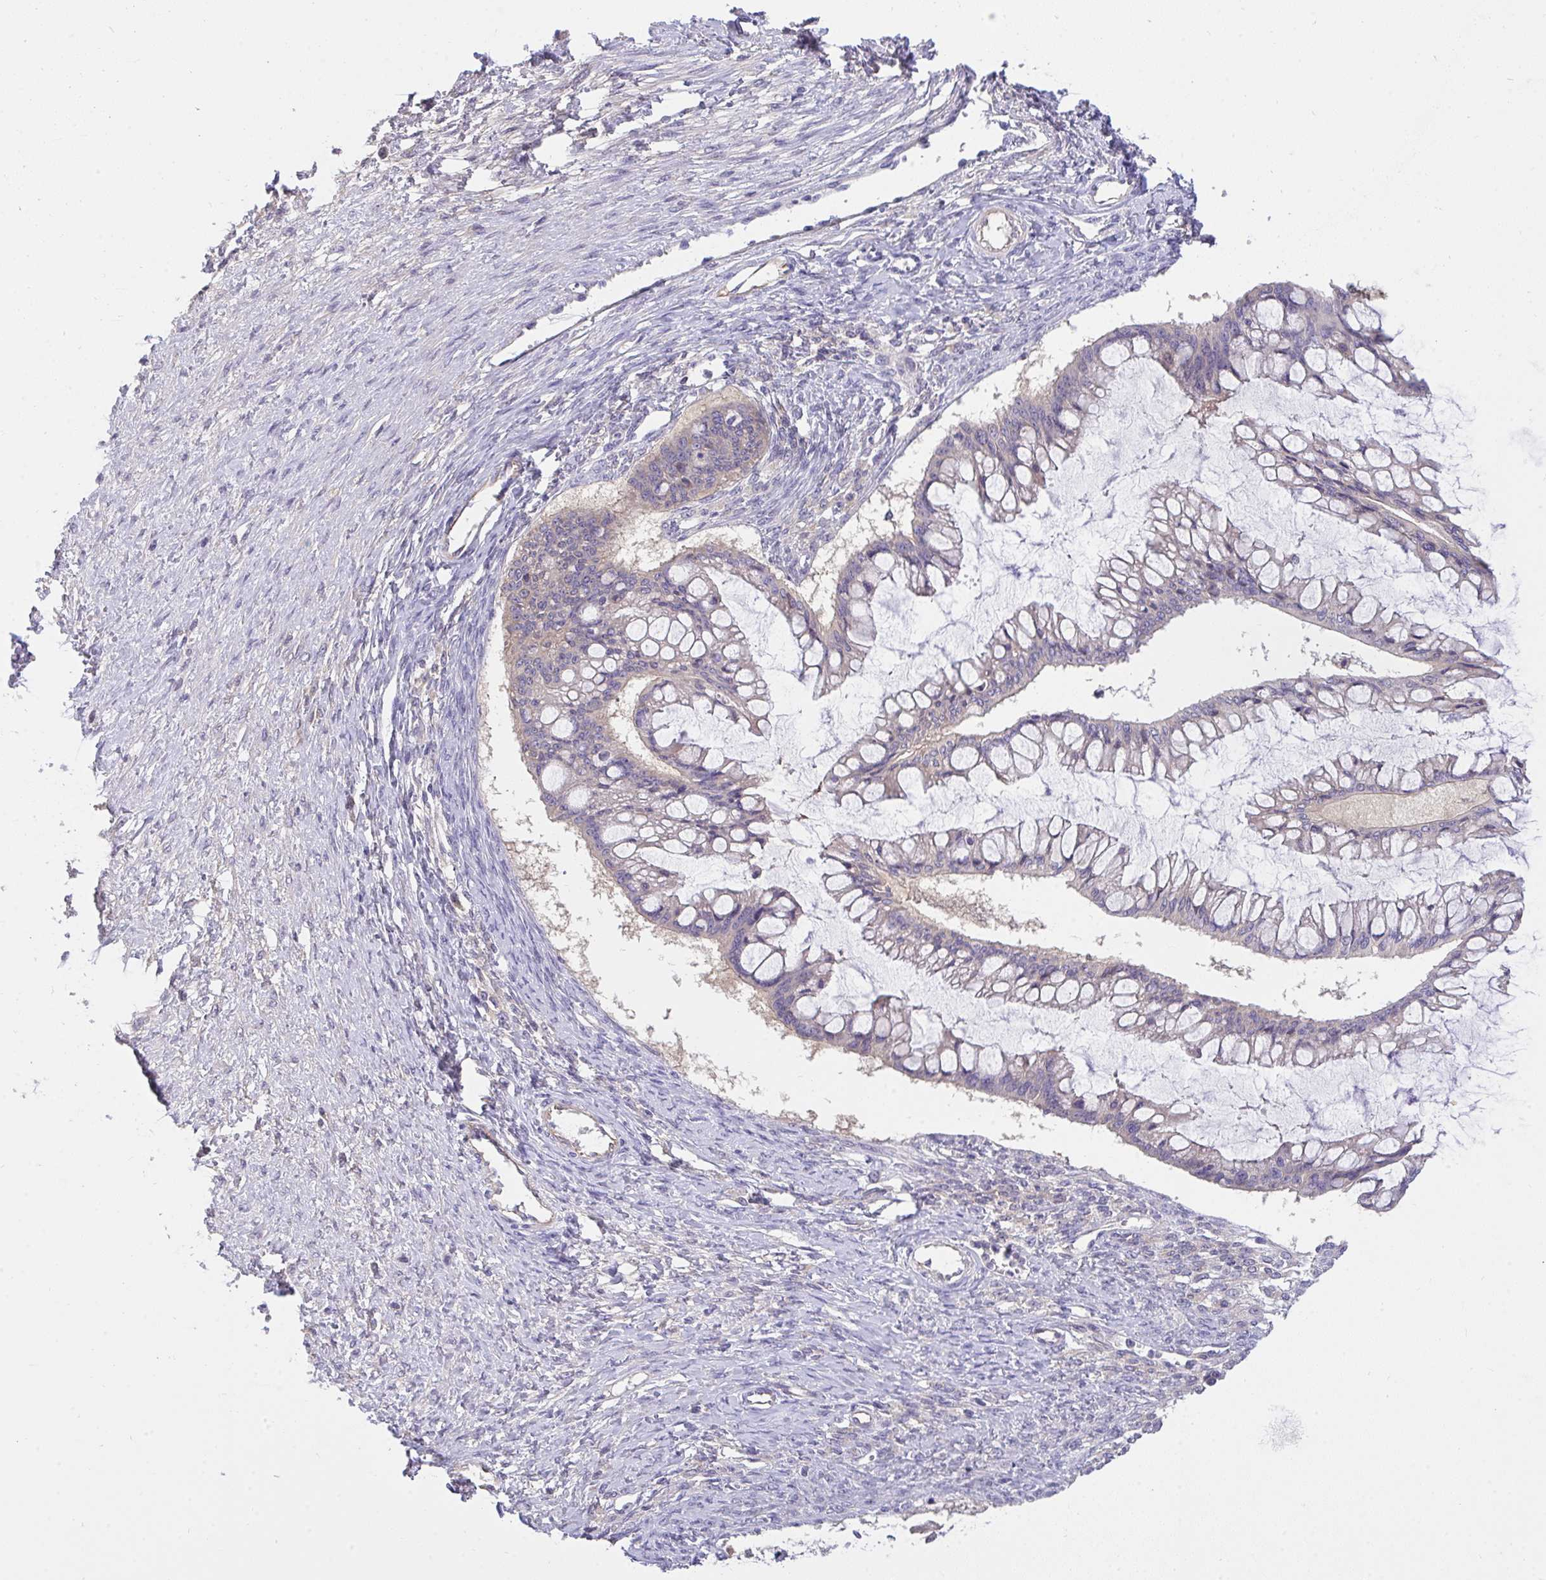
{"staining": {"intensity": "weak", "quantity": "<25%", "location": "cytoplasmic/membranous"}, "tissue": "ovarian cancer", "cell_type": "Tumor cells", "image_type": "cancer", "snomed": [{"axis": "morphology", "description": "Cystadenocarcinoma, mucinous, NOS"}, {"axis": "topography", "description": "Ovary"}], "caption": "Ovarian mucinous cystadenocarcinoma stained for a protein using immunohistochemistry (IHC) demonstrates no positivity tumor cells.", "gene": "ZNF581", "patient": {"sex": "female", "age": 73}}